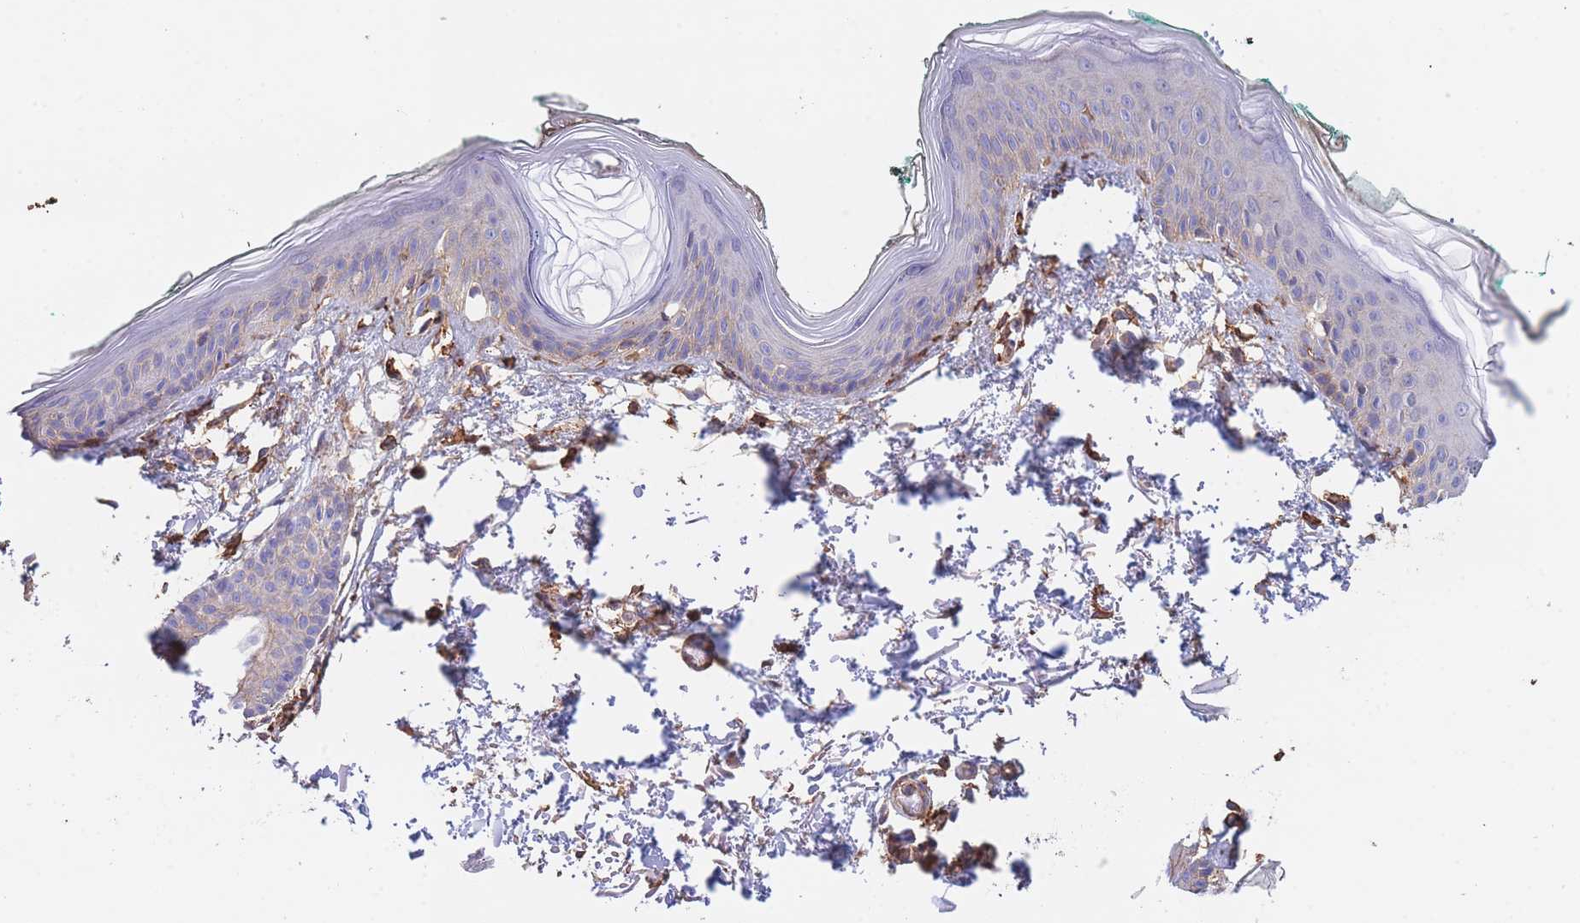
{"staining": {"intensity": "strong", "quantity": "25%-75%", "location": "cytoplasmic/membranous"}, "tissue": "skin", "cell_type": "Fibroblasts", "image_type": "normal", "snomed": [{"axis": "morphology", "description": "Normal tissue, NOS"}, {"axis": "morphology", "description": "Malignant melanoma, NOS"}, {"axis": "topography", "description": "Skin"}], "caption": "This photomicrograph reveals IHC staining of normal skin, with high strong cytoplasmic/membranous staining in about 25%-75% of fibroblasts.", "gene": "LRRN4CL", "patient": {"sex": "male", "age": 62}}